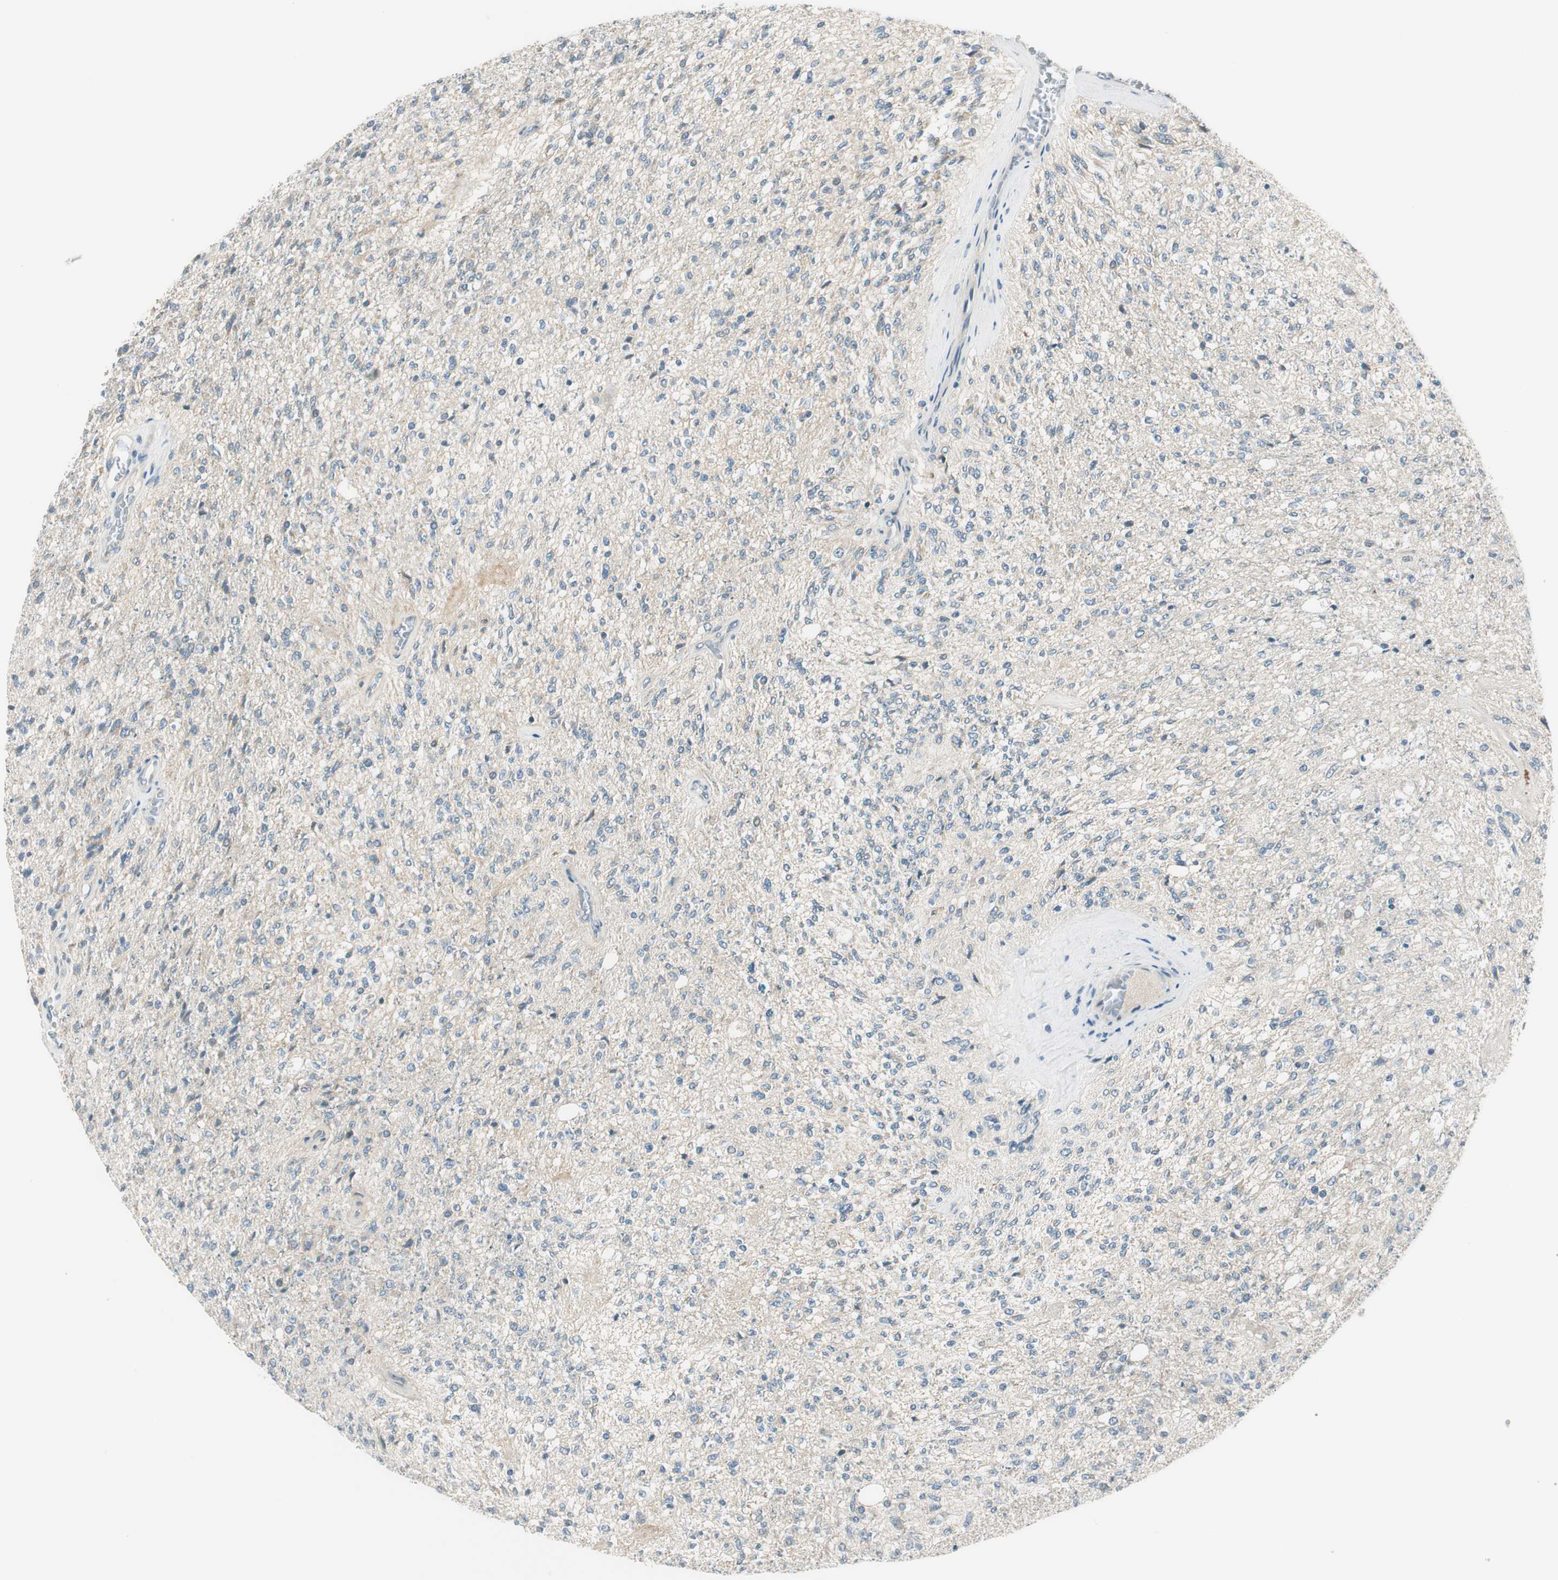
{"staining": {"intensity": "negative", "quantity": "none", "location": "none"}, "tissue": "glioma", "cell_type": "Tumor cells", "image_type": "cancer", "snomed": [{"axis": "morphology", "description": "Normal tissue, NOS"}, {"axis": "morphology", "description": "Glioma, malignant, High grade"}, {"axis": "topography", "description": "Cerebral cortex"}], "caption": "Immunohistochemistry photomicrograph of glioma stained for a protein (brown), which exhibits no expression in tumor cells. Brightfield microscopy of IHC stained with DAB (brown) and hematoxylin (blue), captured at high magnification.", "gene": "TACR3", "patient": {"sex": "male", "age": 77}}